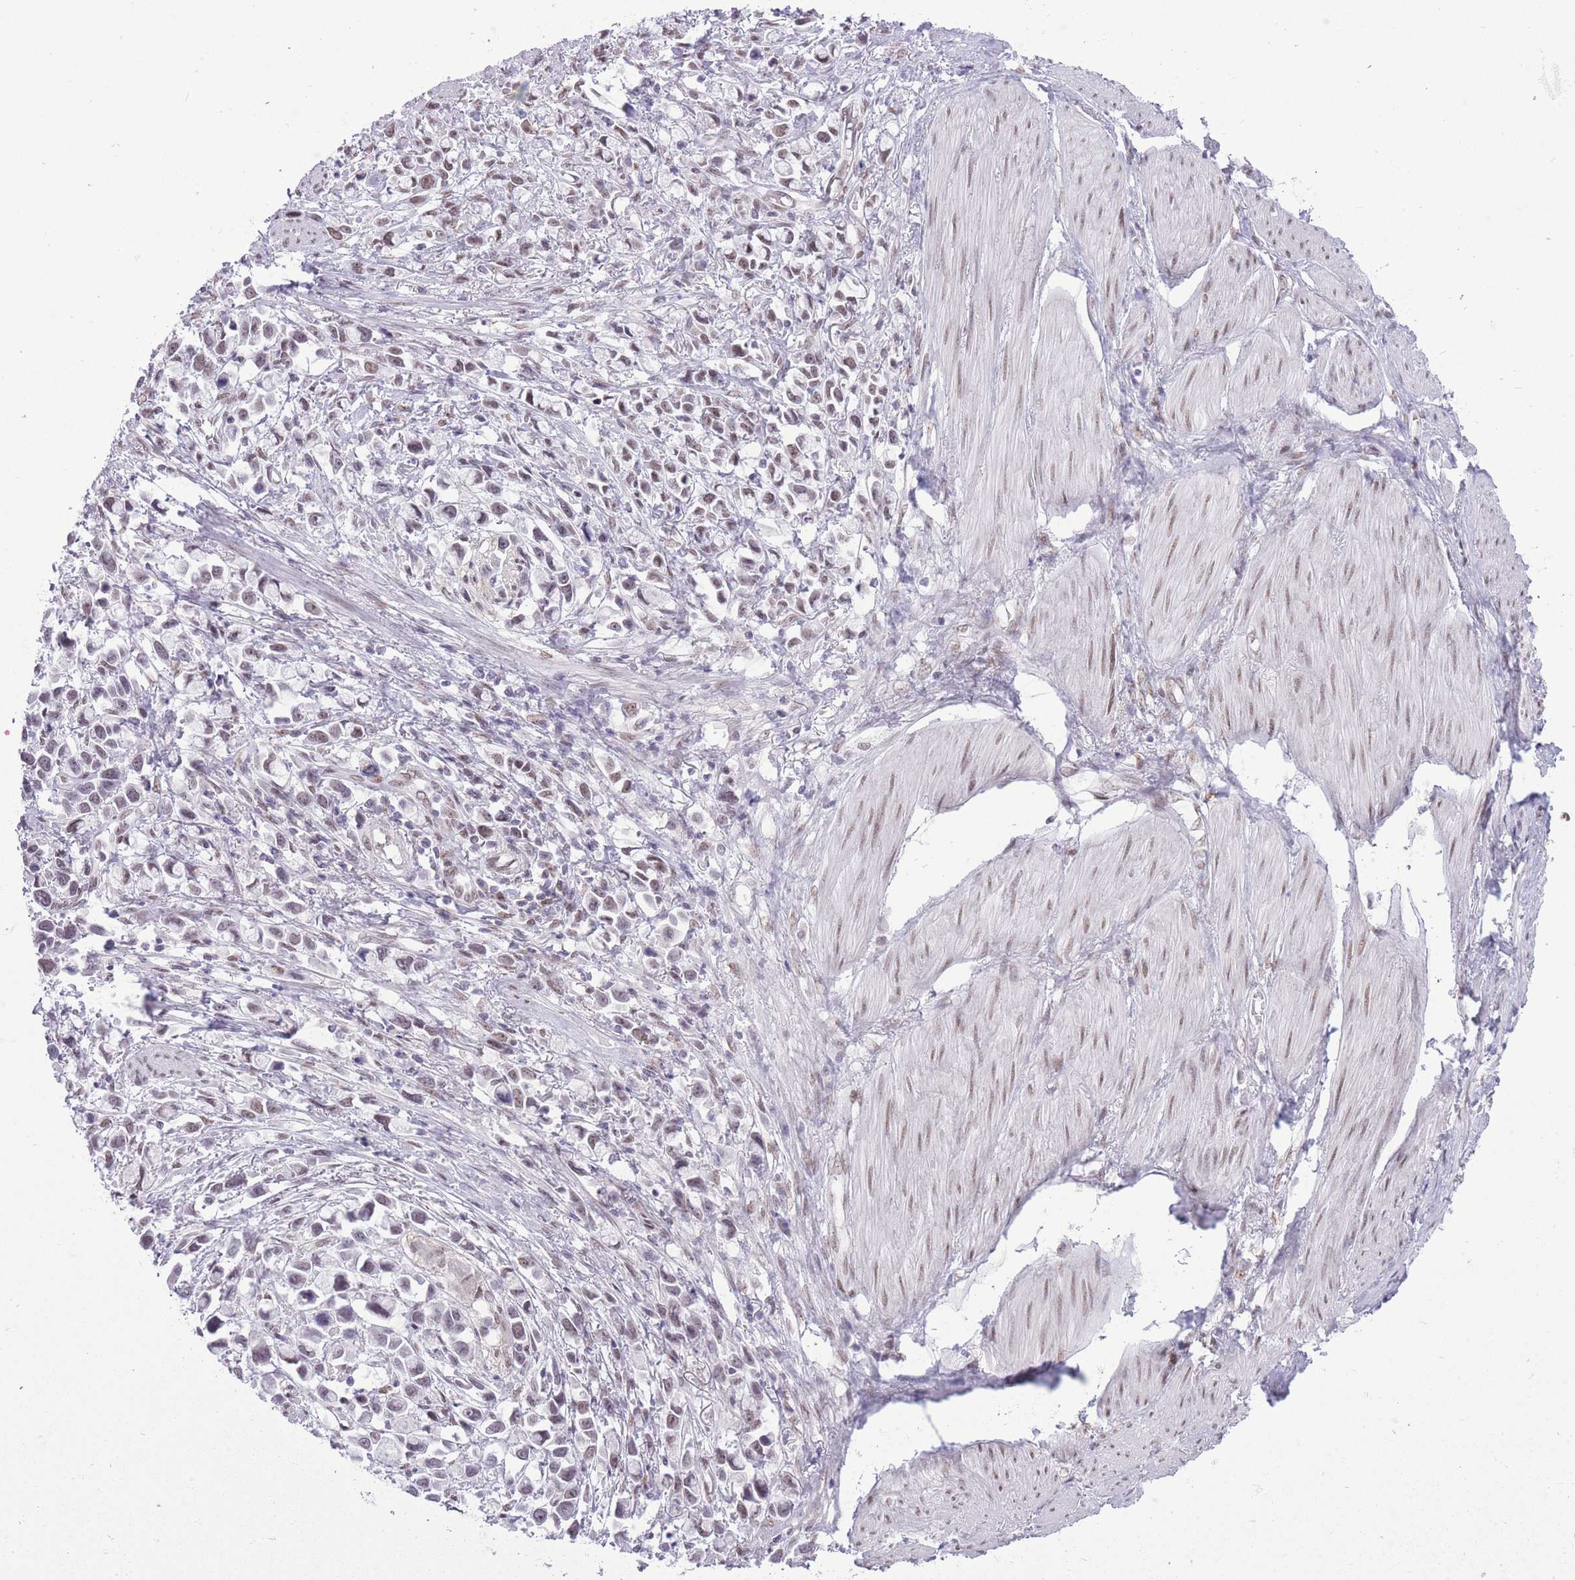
{"staining": {"intensity": "moderate", "quantity": "25%-75%", "location": "nuclear"}, "tissue": "stomach cancer", "cell_type": "Tumor cells", "image_type": "cancer", "snomed": [{"axis": "morphology", "description": "Adenocarcinoma, NOS"}, {"axis": "topography", "description": "Stomach"}], "caption": "Protein expression analysis of human stomach adenocarcinoma reveals moderate nuclear staining in approximately 25%-75% of tumor cells.", "gene": "ZBED5", "patient": {"sex": "female", "age": 81}}